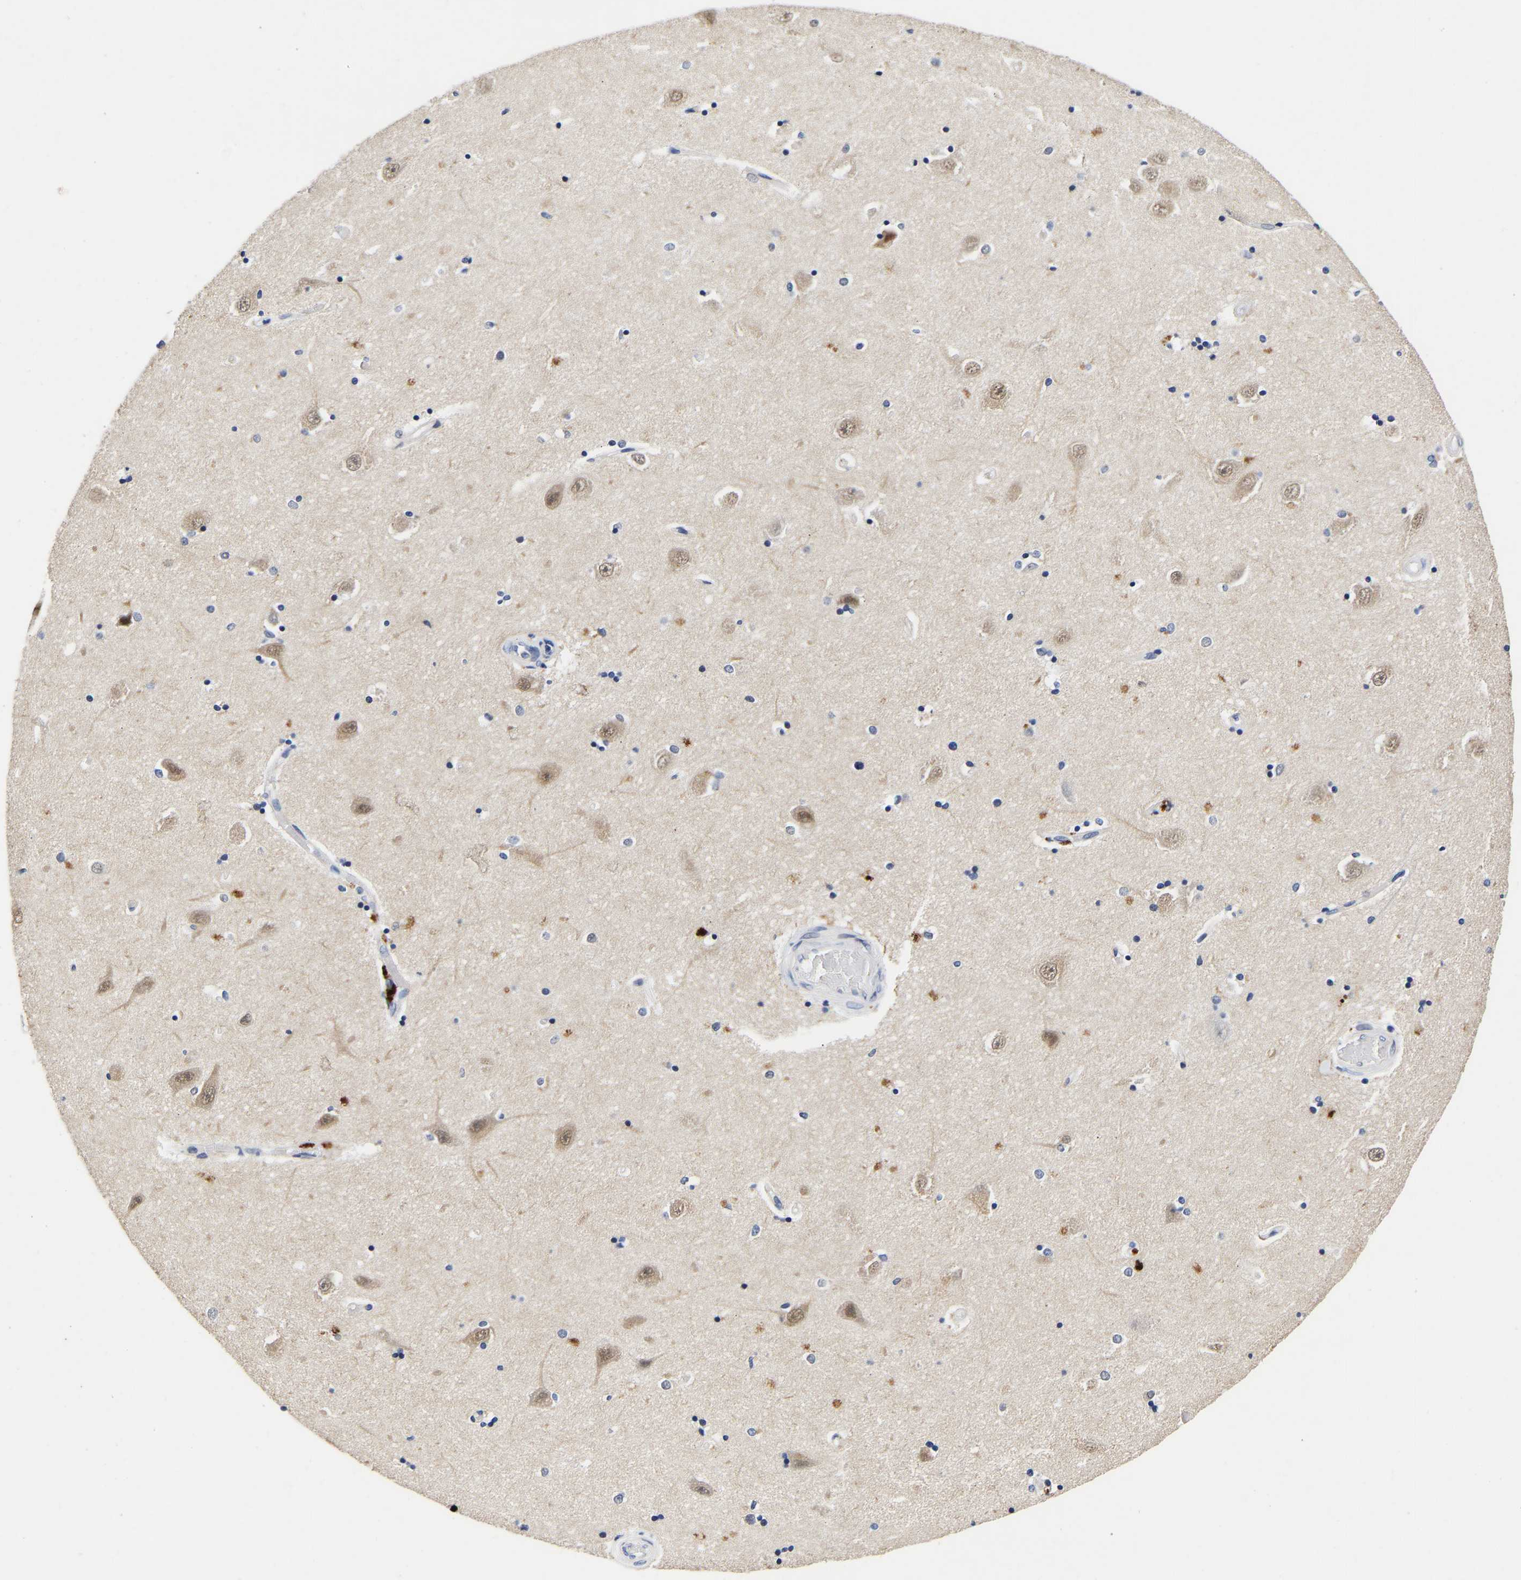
{"staining": {"intensity": "negative", "quantity": "none", "location": "none"}, "tissue": "hippocampus", "cell_type": "Glial cells", "image_type": "normal", "snomed": [{"axis": "morphology", "description": "Normal tissue, NOS"}, {"axis": "topography", "description": "Hippocampus"}], "caption": "Immunohistochemistry photomicrograph of normal human hippocampus stained for a protein (brown), which reveals no staining in glial cells.", "gene": "CCDC6", "patient": {"sex": "male", "age": 45}}